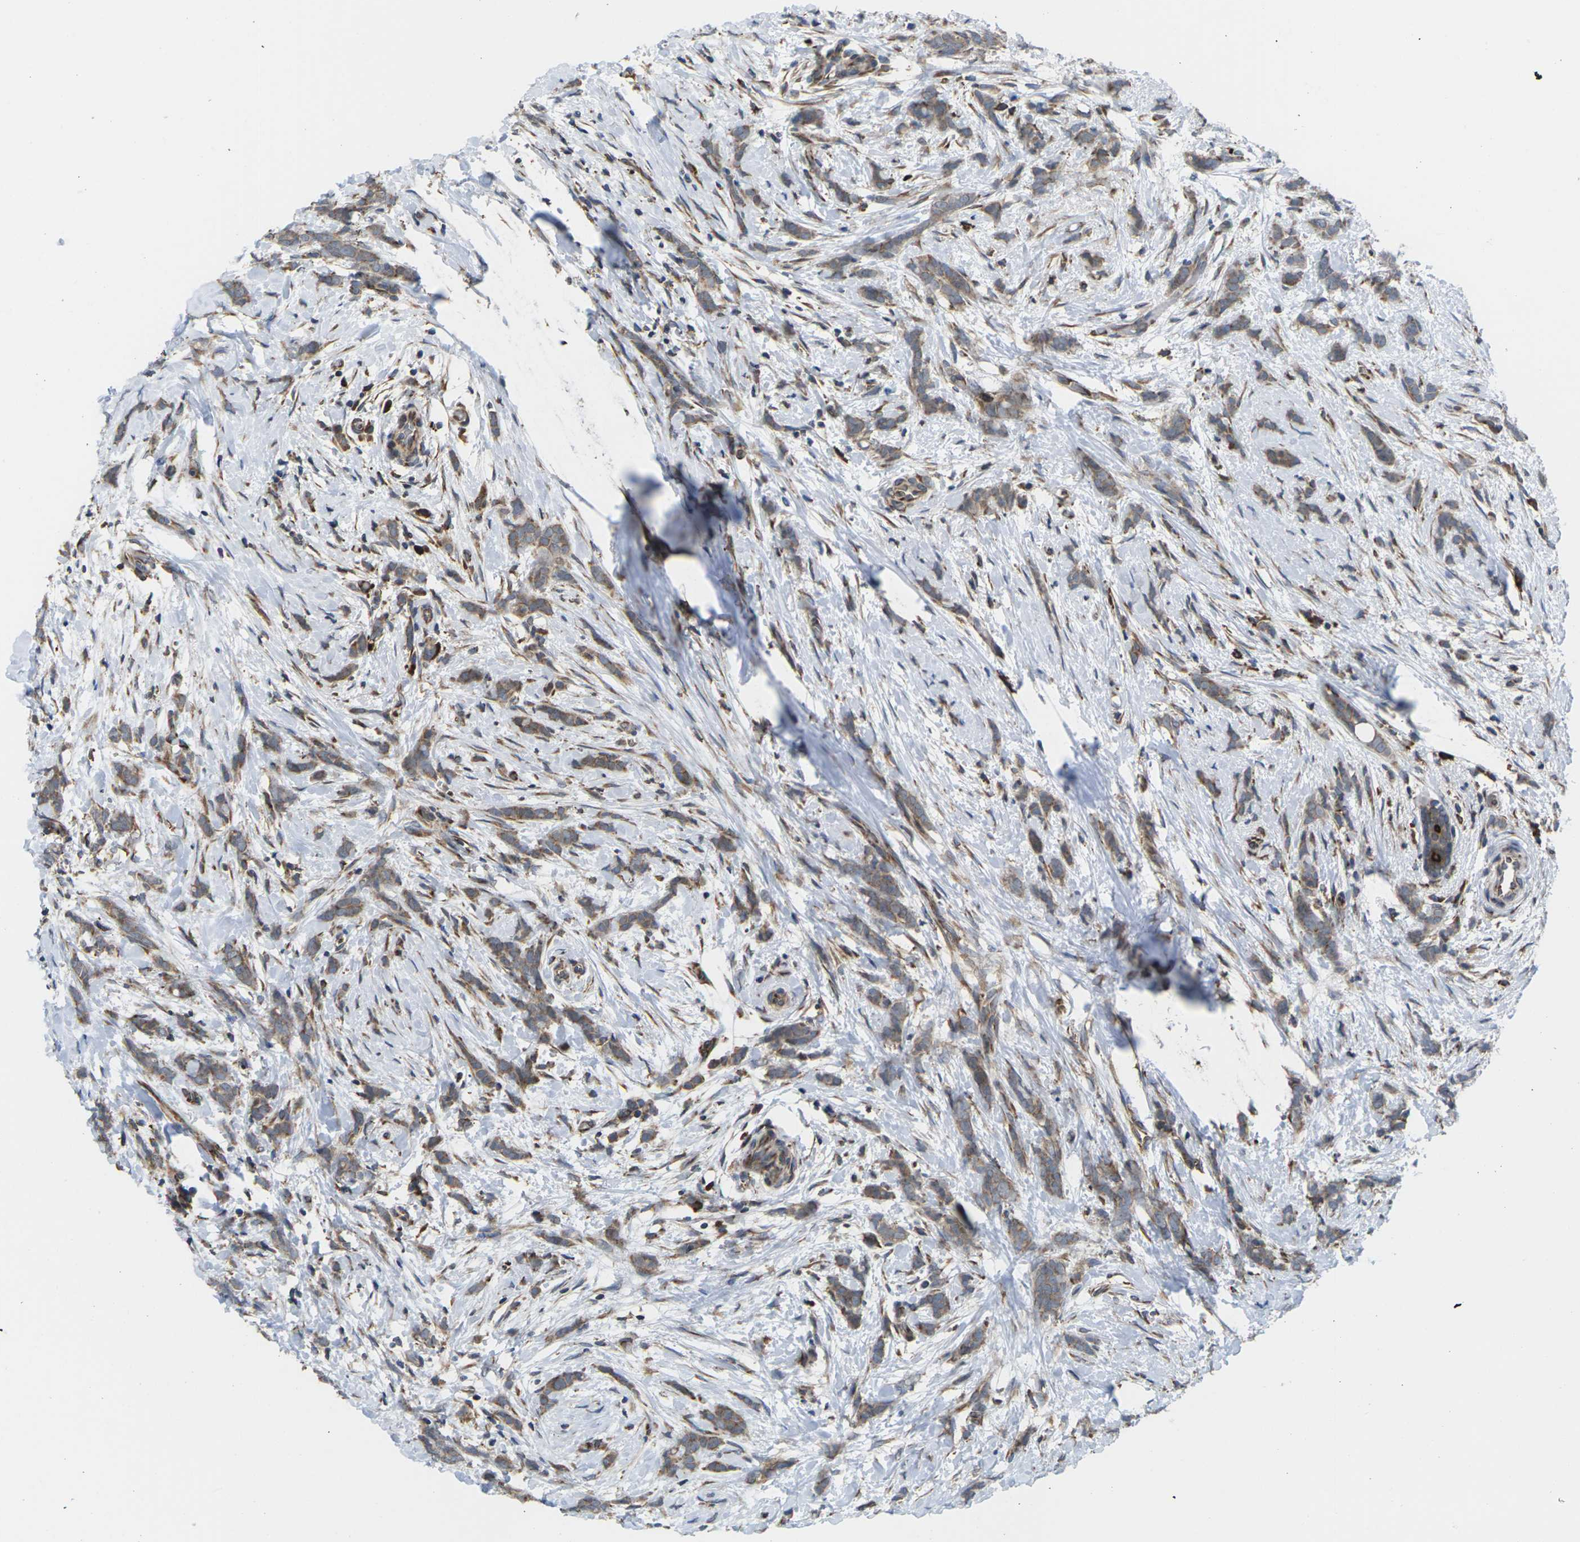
{"staining": {"intensity": "moderate", "quantity": ">75%", "location": "cytoplasmic/membranous"}, "tissue": "breast cancer", "cell_type": "Tumor cells", "image_type": "cancer", "snomed": [{"axis": "morphology", "description": "Lobular carcinoma, in situ"}, {"axis": "morphology", "description": "Lobular carcinoma"}, {"axis": "topography", "description": "Breast"}], "caption": "Human lobular carcinoma in situ (breast) stained with a brown dye shows moderate cytoplasmic/membranous positive staining in approximately >75% of tumor cells.", "gene": "PDZK1IP1", "patient": {"sex": "female", "age": 41}}